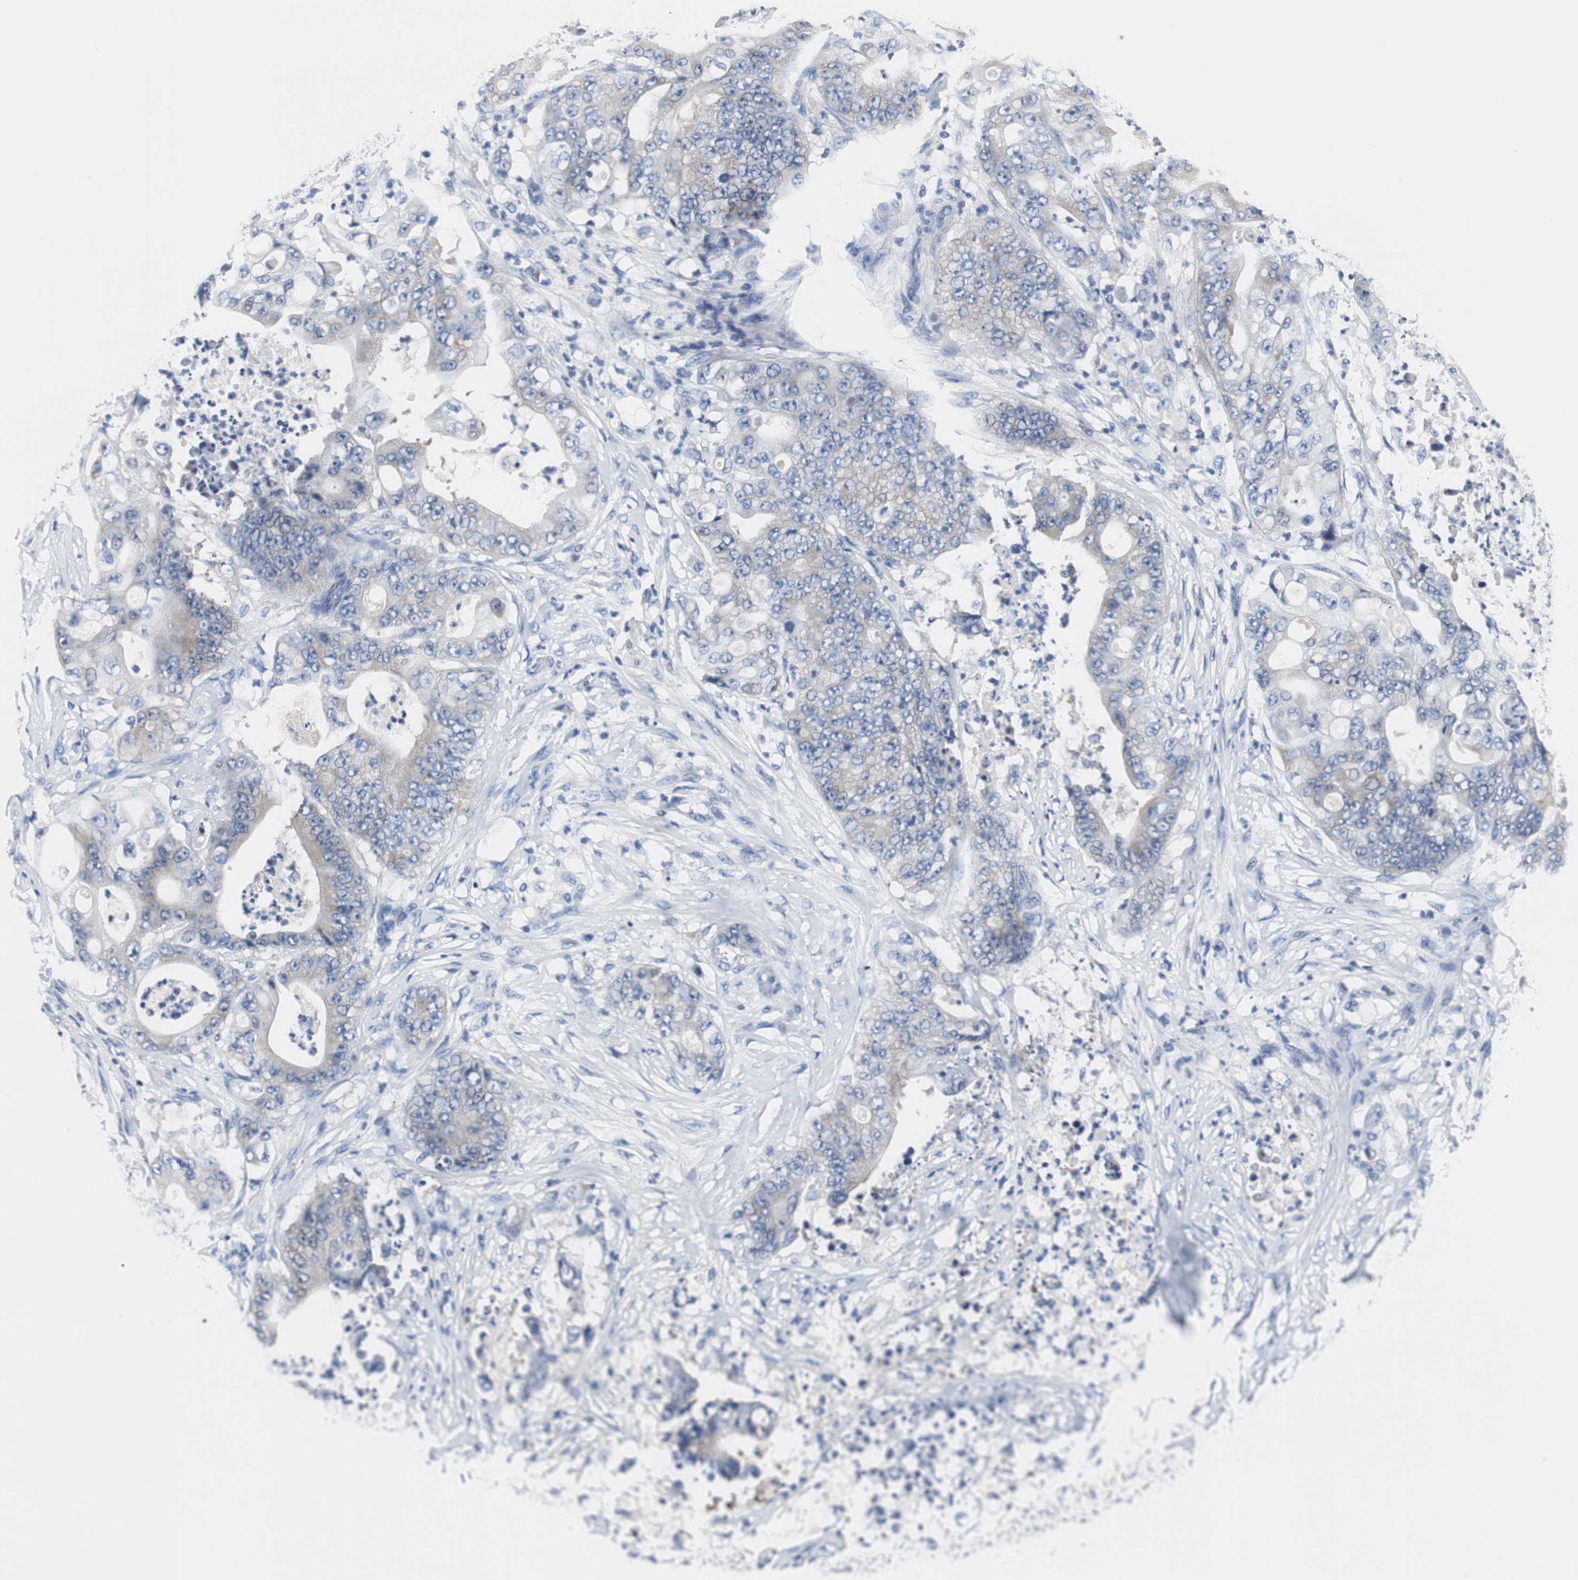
{"staining": {"intensity": "weak", "quantity": "25%-75%", "location": "cytoplasmic/membranous"}, "tissue": "stomach cancer", "cell_type": "Tumor cells", "image_type": "cancer", "snomed": [{"axis": "morphology", "description": "Adenocarcinoma, NOS"}, {"axis": "topography", "description": "Stomach"}], "caption": "Stomach adenocarcinoma tissue exhibits weak cytoplasmic/membranous staining in about 25%-75% of tumor cells, visualized by immunohistochemistry.", "gene": "PCK1", "patient": {"sex": "female", "age": 73}}